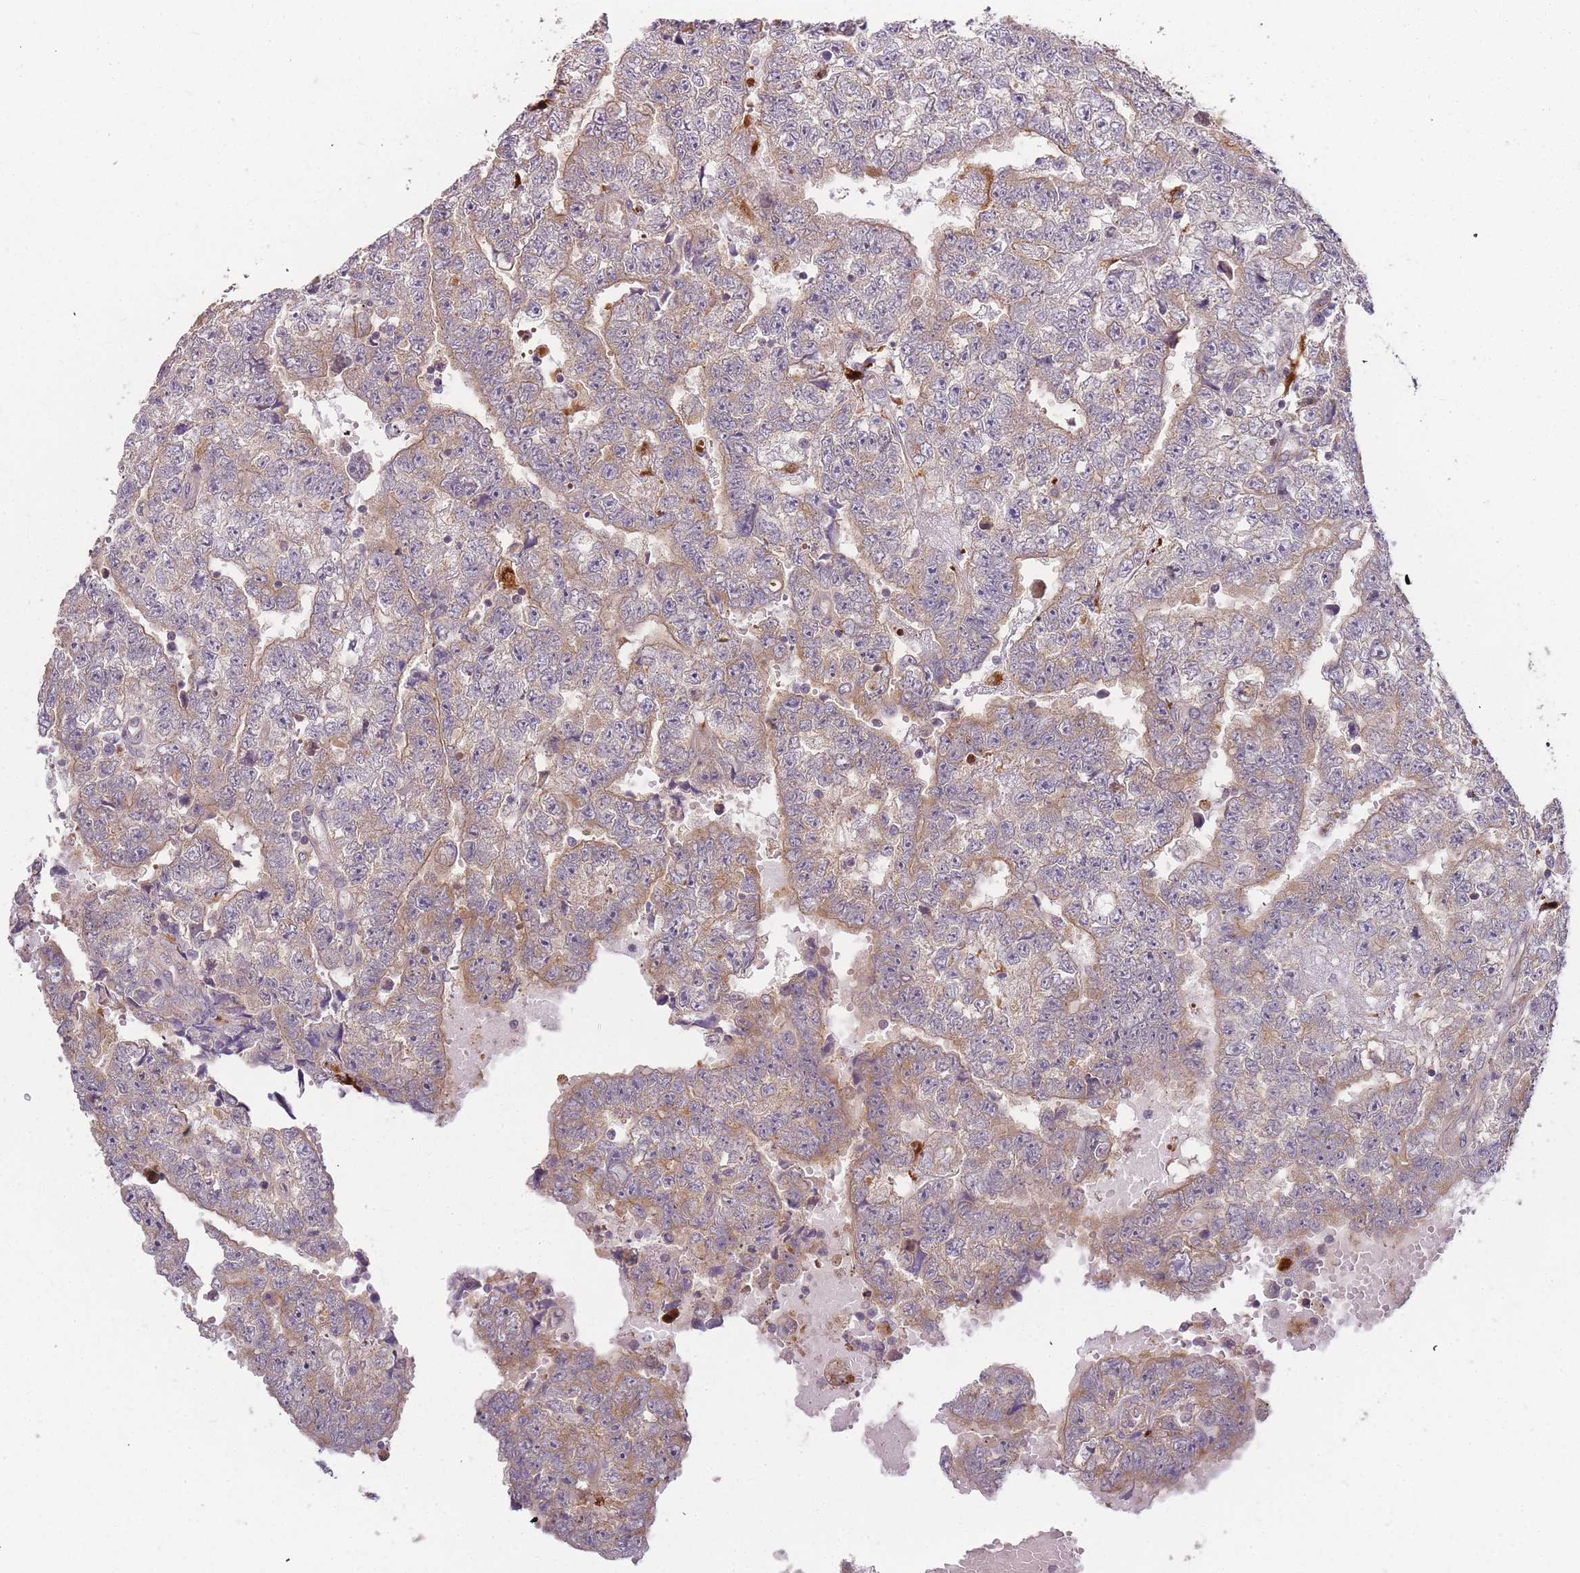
{"staining": {"intensity": "moderate", "quantity": "<25%", "location": "cytoplasmic/membranous"}, "tissue": "testis cancer", "cell_type": "Tumor cells", "image_type": "cancer", "snomed": [{"axis": "morphology", "description": "Carcinoma, Embryonal, NOS"}, {"axis": "topography", "description": "Testis"}], "caption": "Testis cancer tissue reveals moderate cytoplasmic/membranous staining in about <25% of tumor cells, visualized by immunohistochemistry.", "gene": "ATG5", "patient": {"sex": "male", "age": 25}}